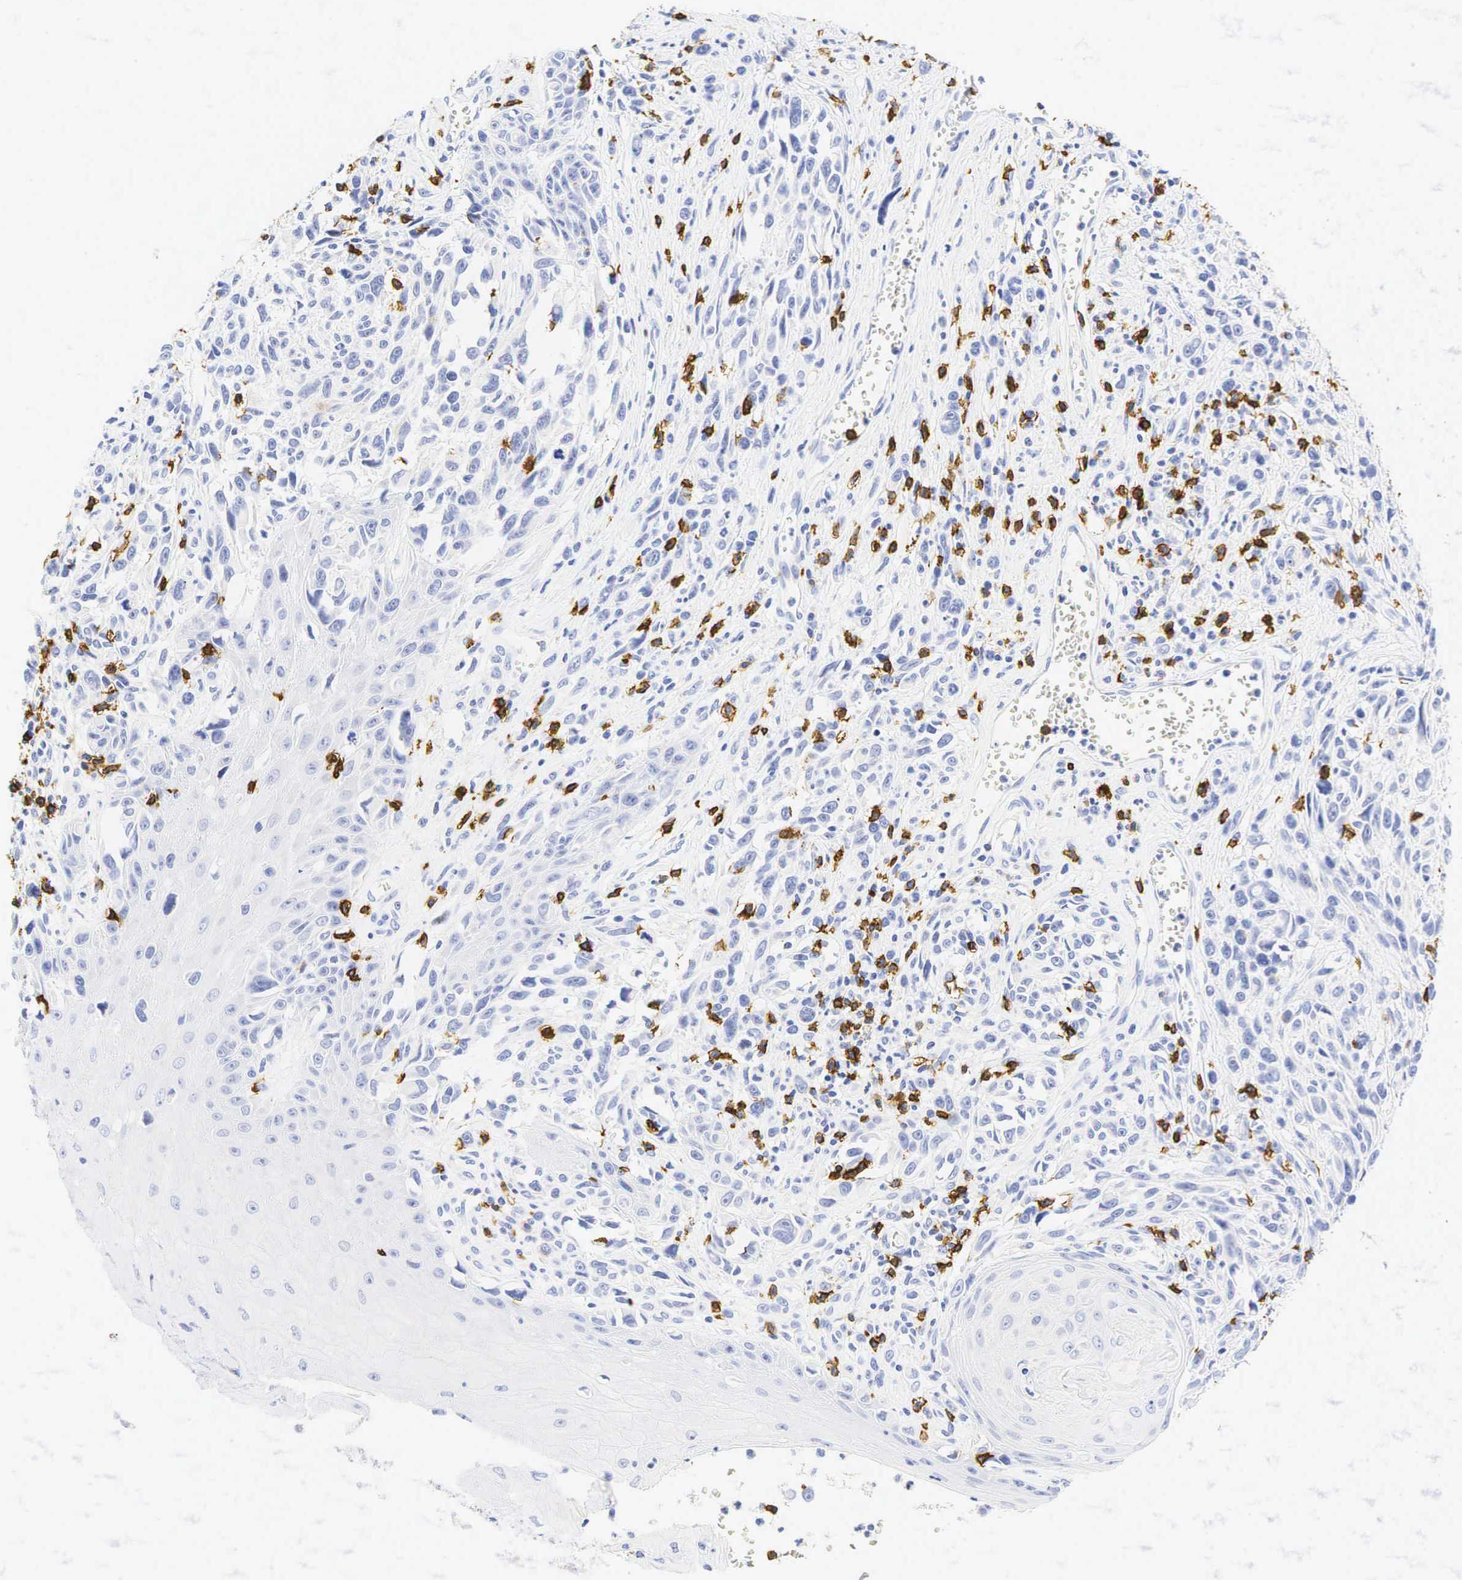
{"staining": {"intensity": "negative", "quantity": "none", "location": "none"}, "tissue": "melanoma", "cell_type": "Tumor cells", "image_type": "cancer", "snomed": [{"axis": "morphology", "description": "Malignant melanoma, NOS"}, {"axis": "topography", "description": "Skin"}], "caption": "The IHC photomicrograph has no significant positivity in tumor cells of melanoma tissue.", "gene": "CD8A", "patient": {"sex": "female", "age": 82}}